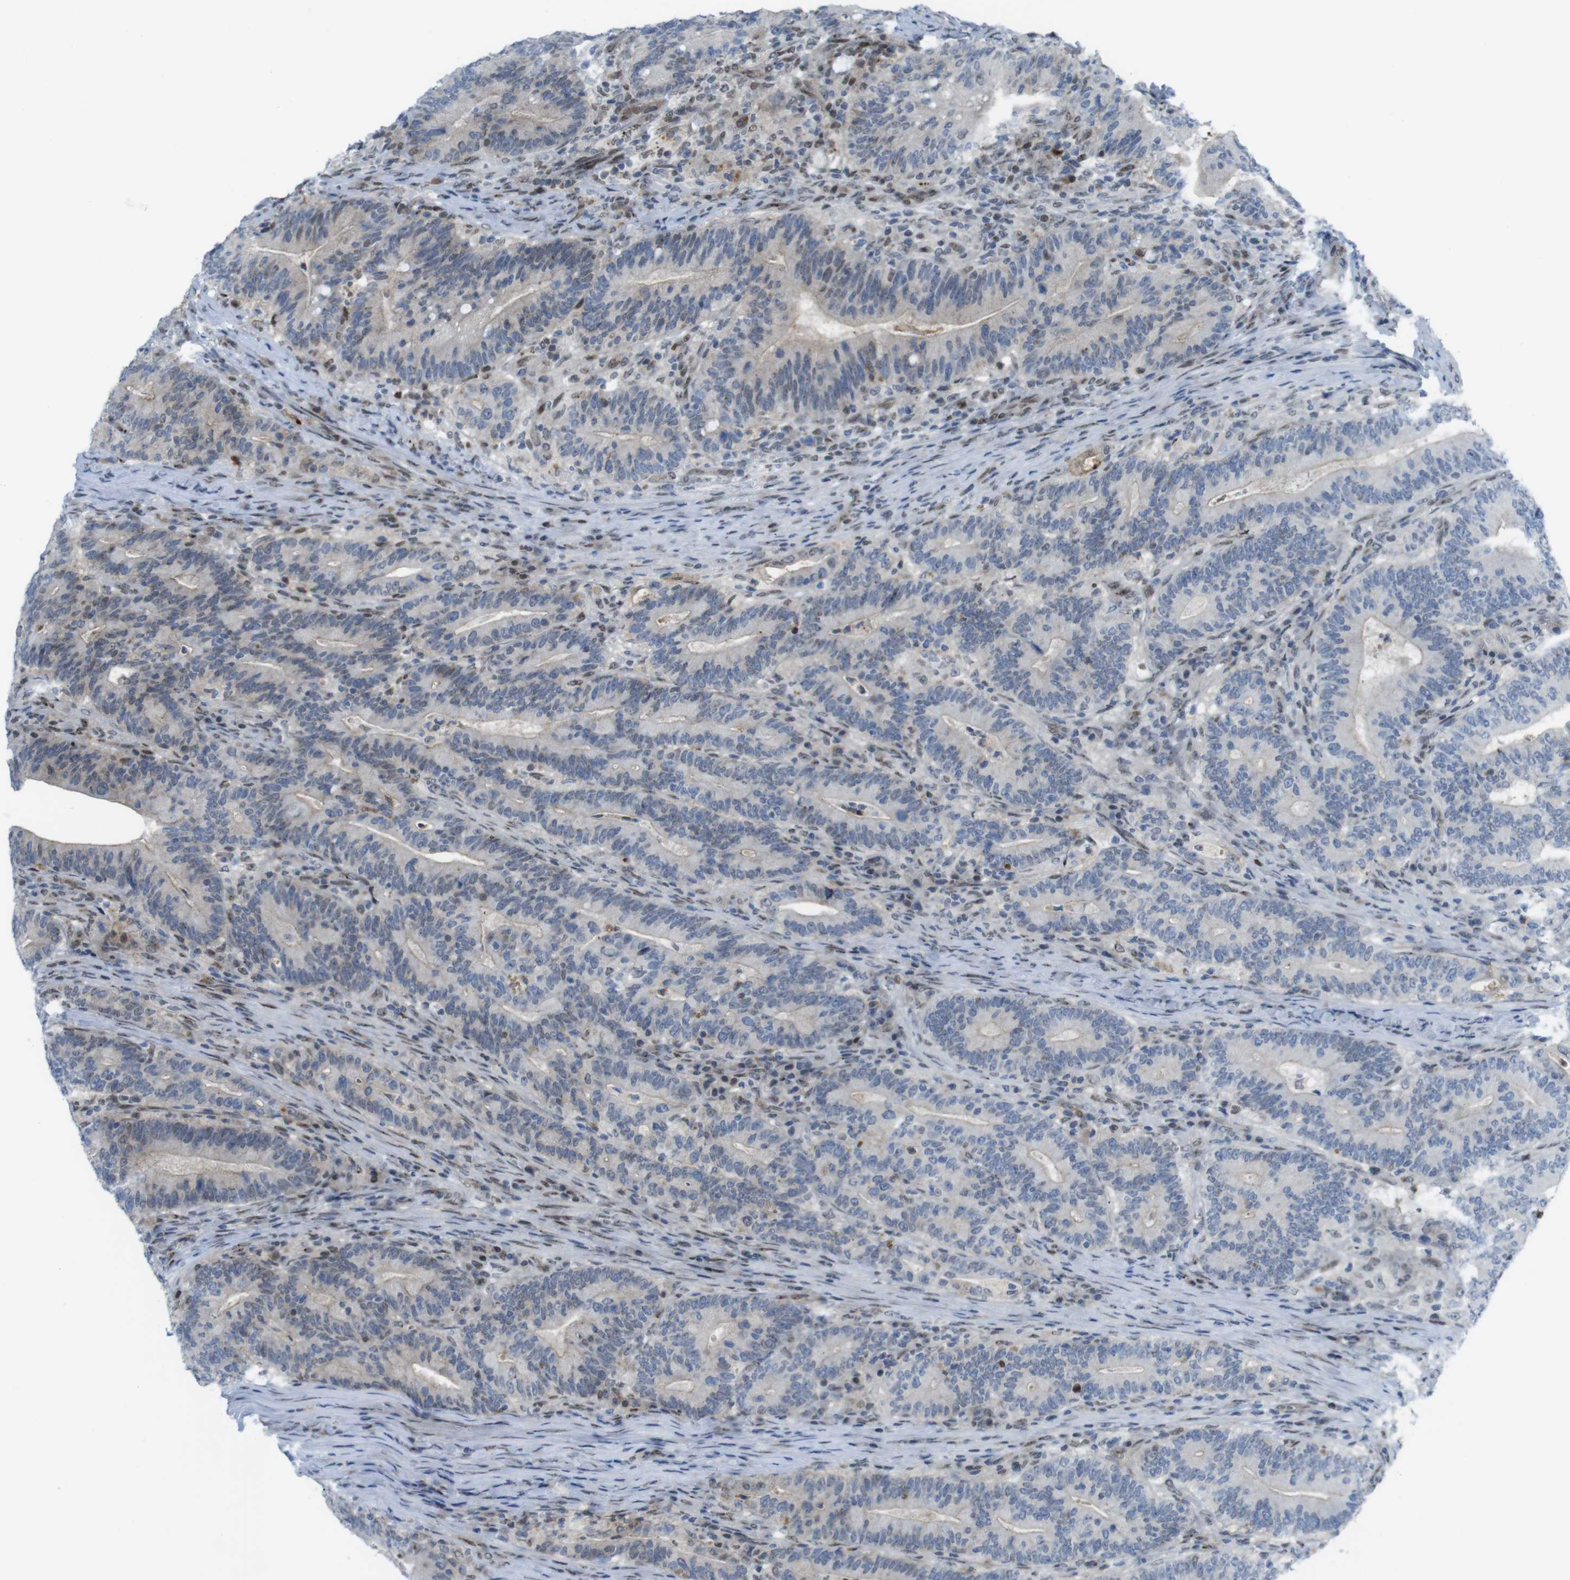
{"staining": {"intensity": "weak", "quantity": "<25%", "location": "nuclear"}, "tissue": "colorectal cancer", "cell_type": "Tumor cells", "image_type": "cancer", "snomed": [{"axis": "morphology", "description": "Normal tissue, NOS"}, {"axis": "morphology", "description": "Adenocarcinoma, NOS"}, {"axis": "topography", "description": "Colon"}], "caption": "IHC image of human colorectal cancer (adenocarcinoma) stained for a protein (brown), which exhibits no positivity in tumor cells.", "gene": "UBB", "patient": {"sex": "female", "age": 66}}